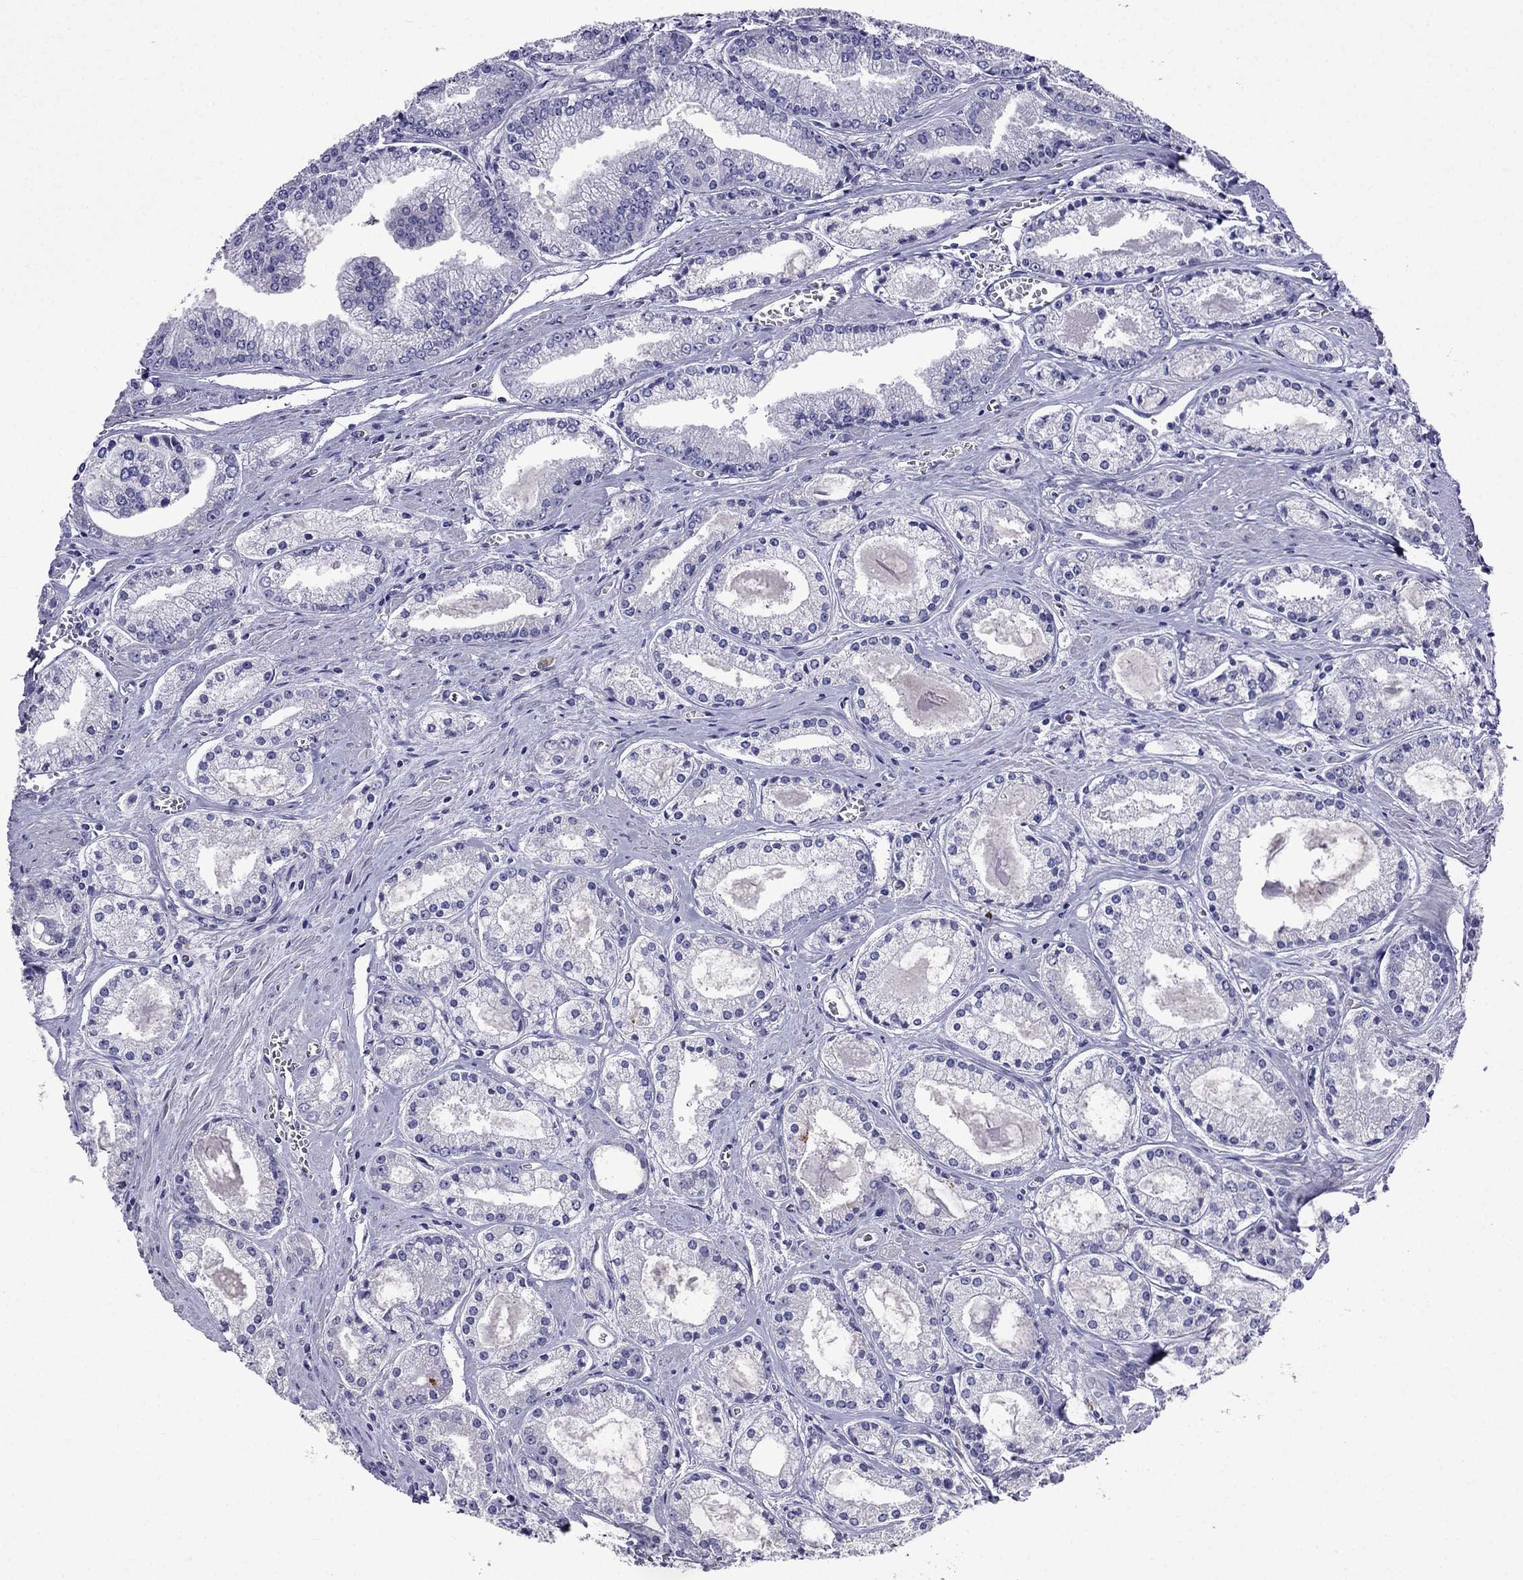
{"staining": {"intensity": "negative", "quantity": "none", "location": "none"}, "tissue": "prostate cancer", "cell_type": "Tumor cells", "image_type": "cancer", "snomed": [{"axis": "morphology", "description": "Adenocarcinoma, NOS"}, {"axis": "topography", "description": "Prostate"}], "caption": "This is an IHC micrograph of human prostate adenocarcinoma. There is no expression in tumor cells.", "gene": "MGP", "patient": {"sex": "male", "age": 72}}